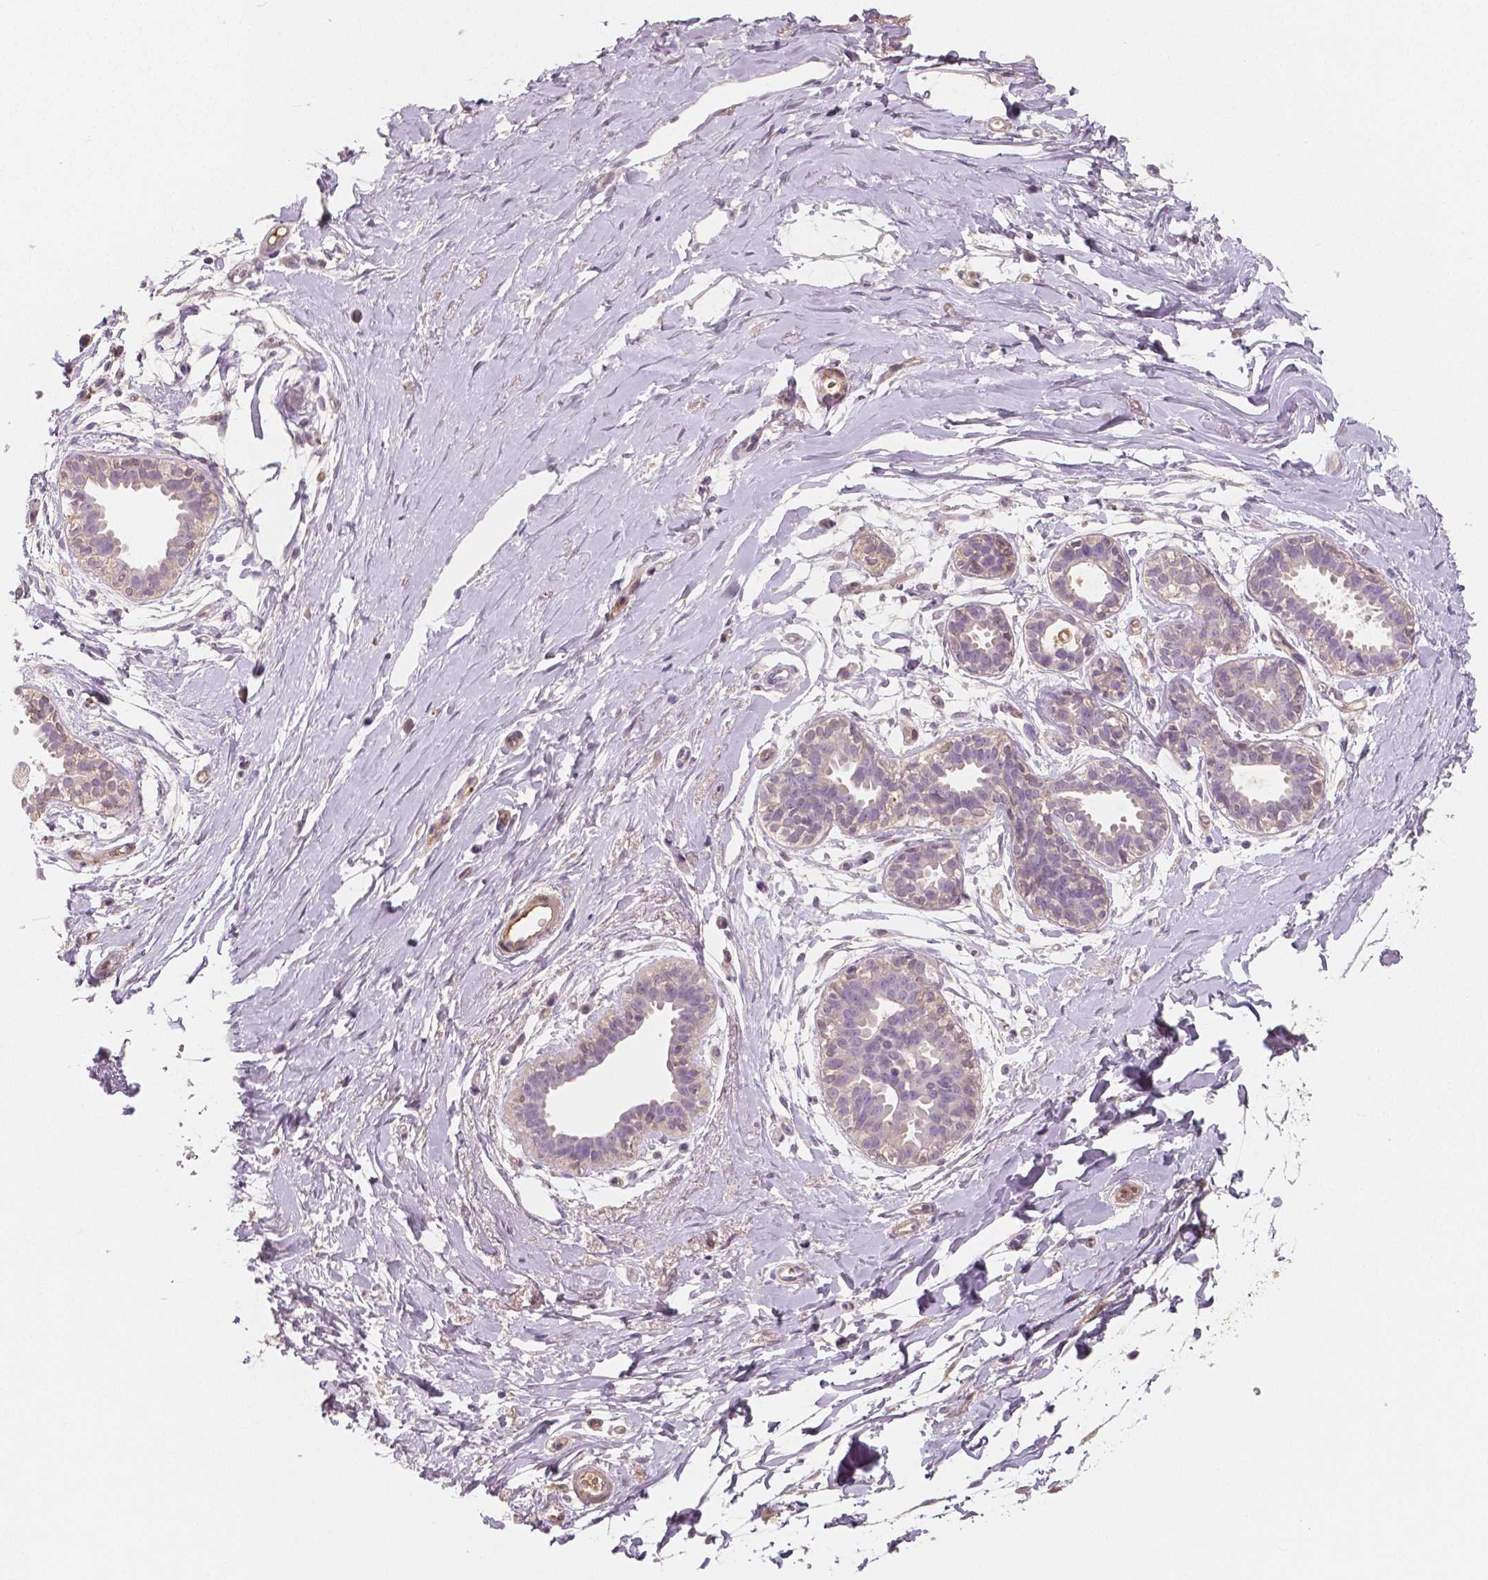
{"staining": {"intensity": "negative", "quantity": "none", "location": "none"}, "tissue": "breast", "cell_type": "Adipocytes", "image_type": "normal", "snomed": [{"axis": "morphology", "description": "Normal tissue, NOS"}, {"axis": "topography", "description": "Breast"}], "caption": "Benign breast was stained to show a protein in brown. There is no significant expression in adipocytes.", "gene": "APOA4", "patient": {"sex": "female", "age": 49}}